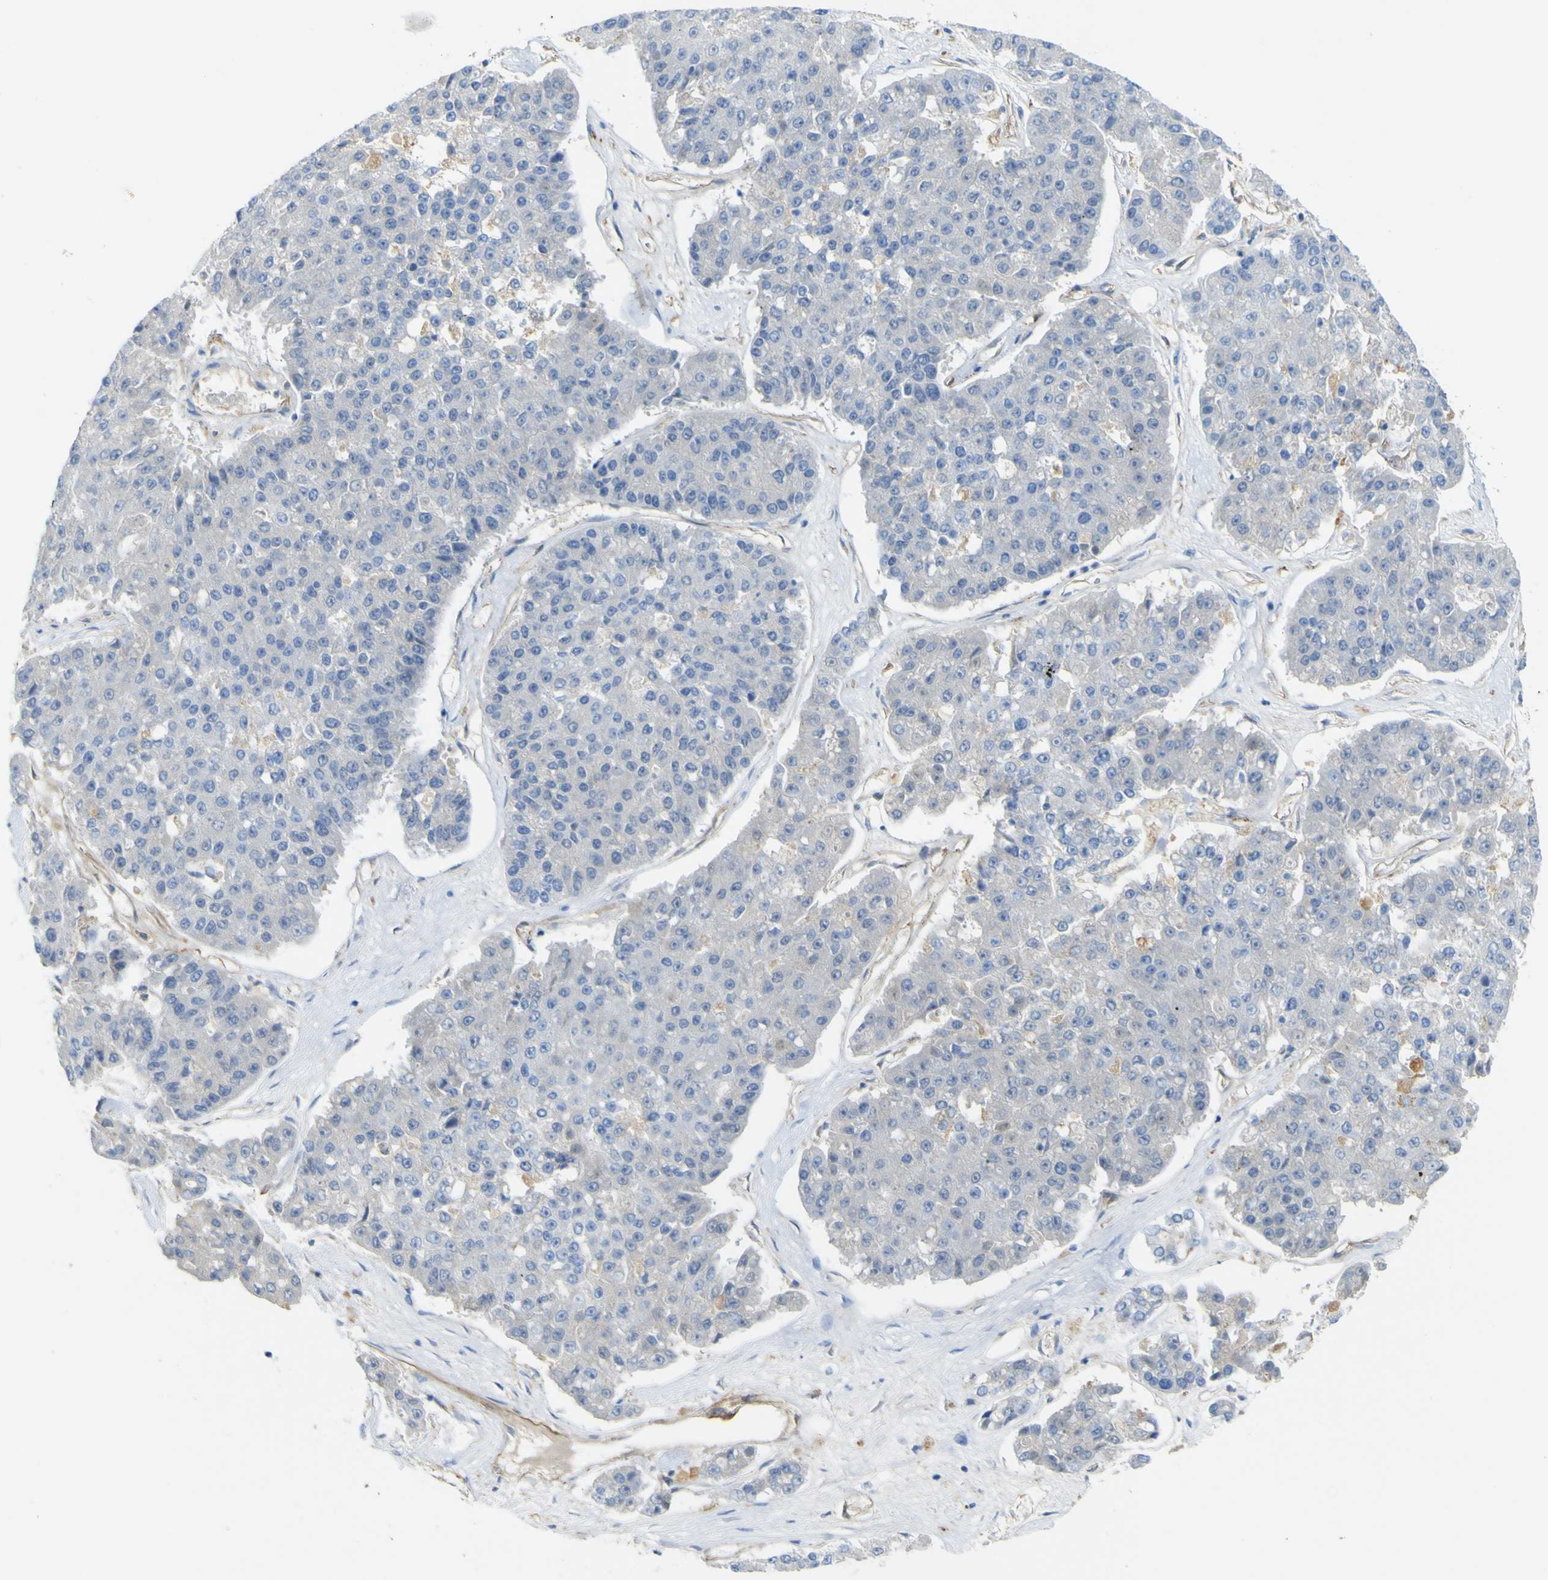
{"staining": {"intensity": "negative", "quantity": "none", "location": "none"}, "tissue": "pancreatic cancer", "cell_type": "Tumor cells", "image_type": "cancer", "snomed": [{"axis": "morphology", "description": "Adenocarcinoma, NOS"}, {"axis": "topography", "description": "Pancreas"}], "caption": "The IHC image has no significant expression in tumor cells of pancreatic adenocarcinoma tissue.", "gene": "CD93", "patient": {"sex": "male", "age": 50}}